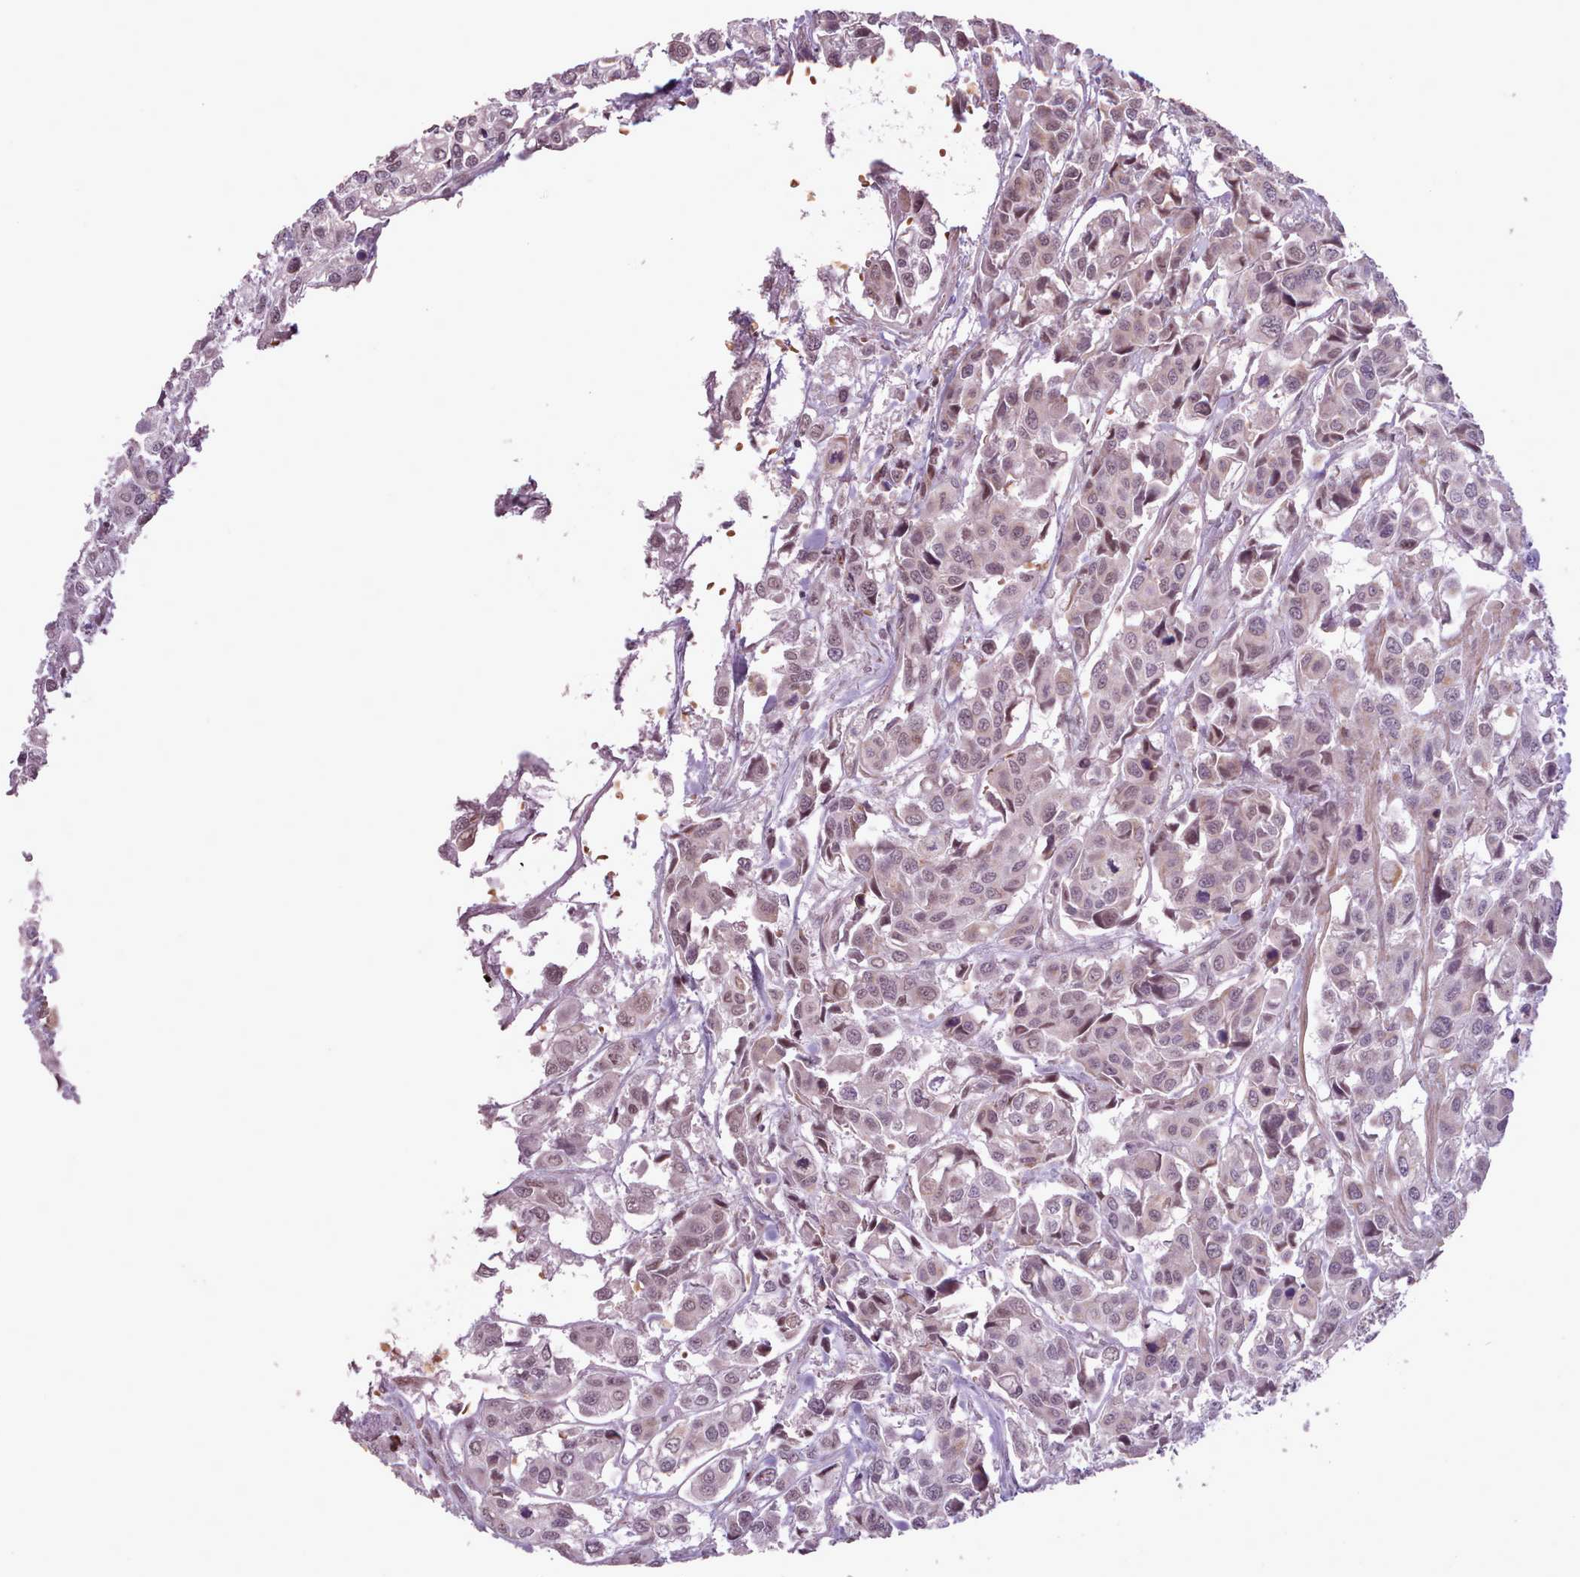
{"staining": {"intensity": "negative", "quantity": "none", "location": "none"}, "tissue": "urothelial cancer", "cell_type": "Tumor cells", "image_type": "cancer", "snomed": [{"axis": "morphology", "description": "Urothelial carcinoma, High grade"}, {"axis": "topography", "description": "Urinary bladder"}], "caption": "Tumor cells show no significant protein staining in urothelial carcinoma (high-grade). (DAB (3,3'-diaminobenzidine) immunohistochemistry with hematoxylin counter stain).", "gene": "LIN7C", "patient": {"sex": "male", "age": 67}}